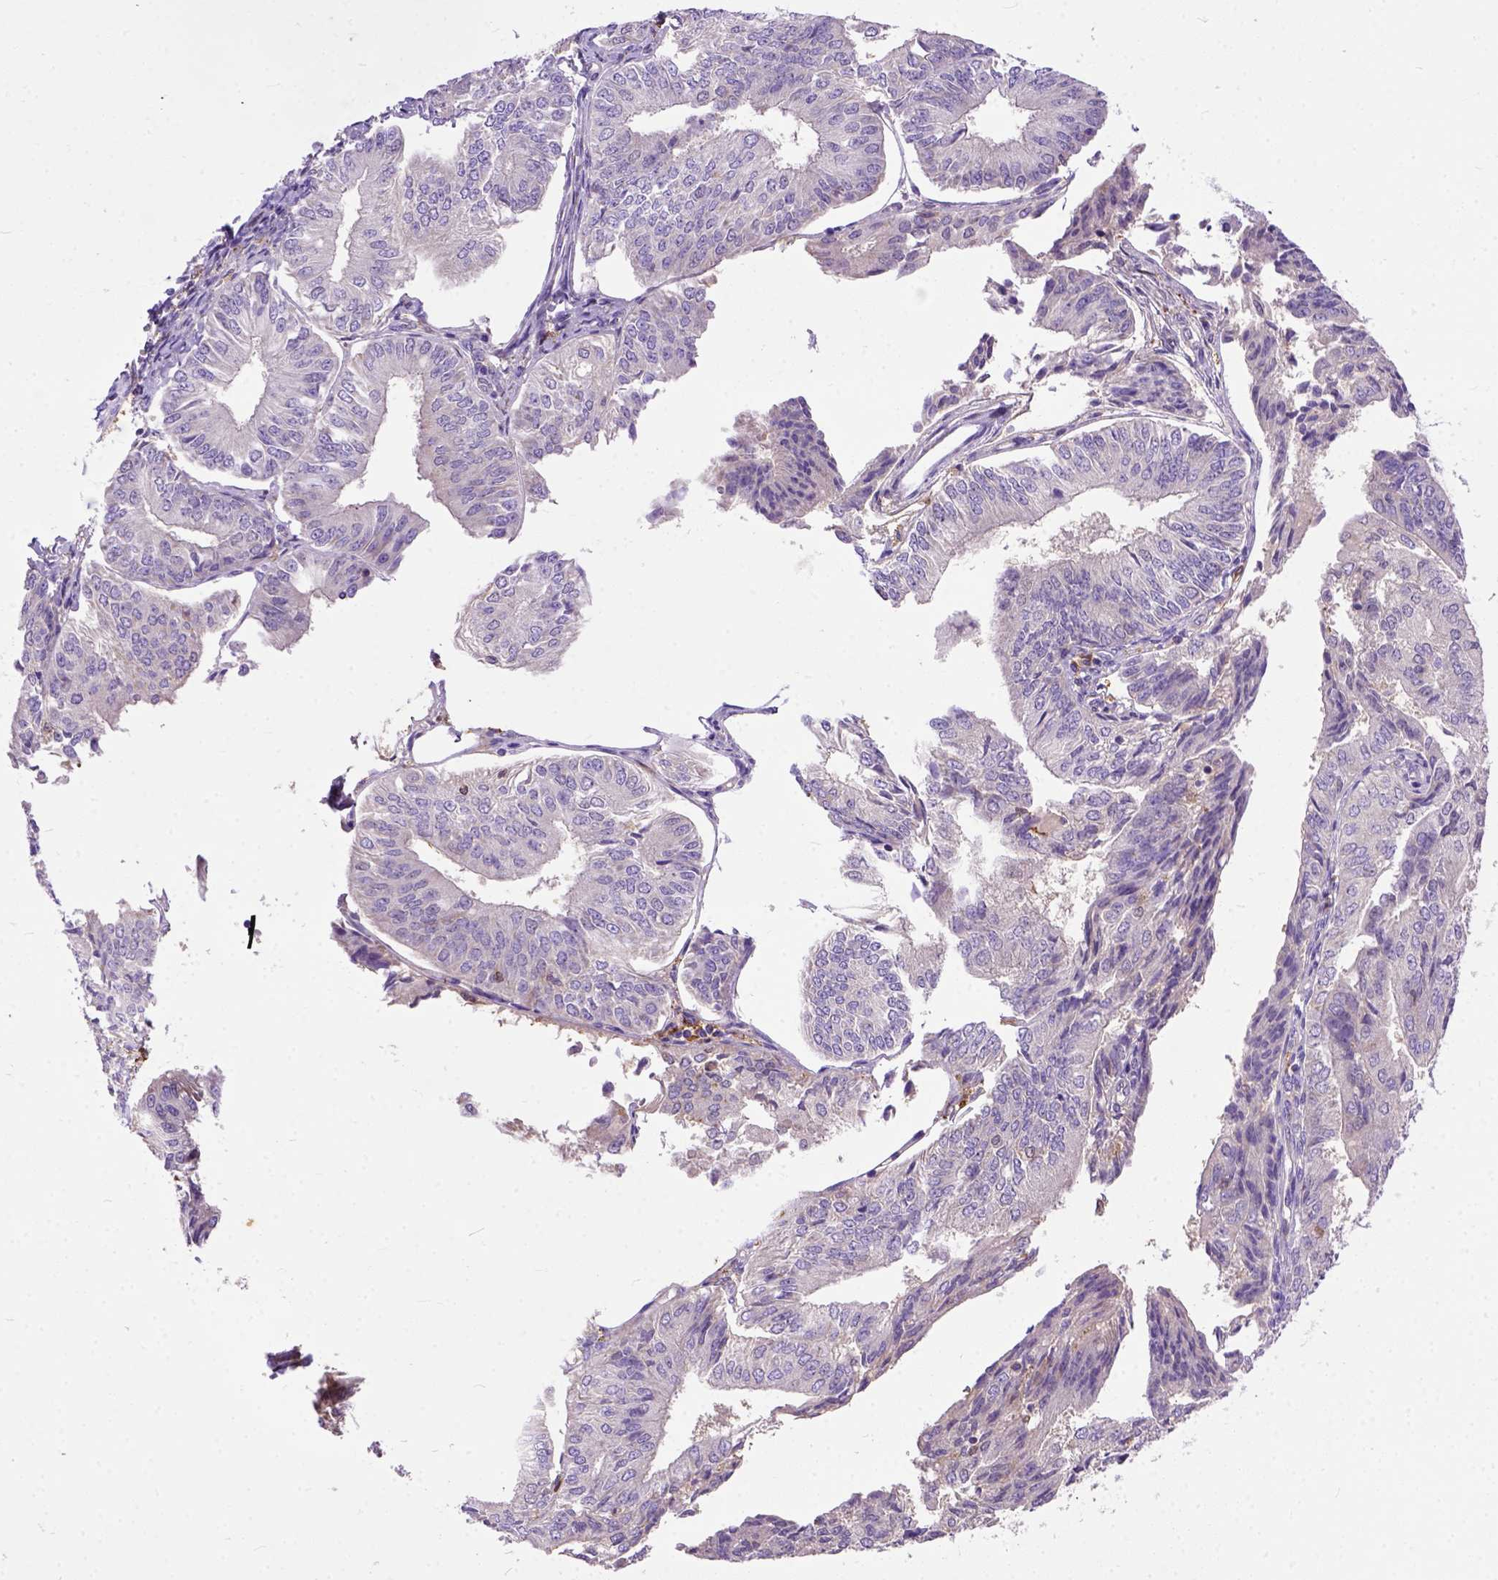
{"staining": {"intensity": "negative", "quantity": "none", "location": "none"}, "tissue": "endometrial cancer", "cell_type": "Tumor cells", "image_type": "cancer", "snomed": [{"axis": "morphology", "description": "Adenocarcinoma, NOS"}, {"axis": "topography", "description": "Endometrium"}], "caption": "Endometrial cancer was stained to show a protein in brown. There is no significant expression in tumor cells.", "gene": "SEMA4F", "patient": {"sex": "female", "age": 58}}